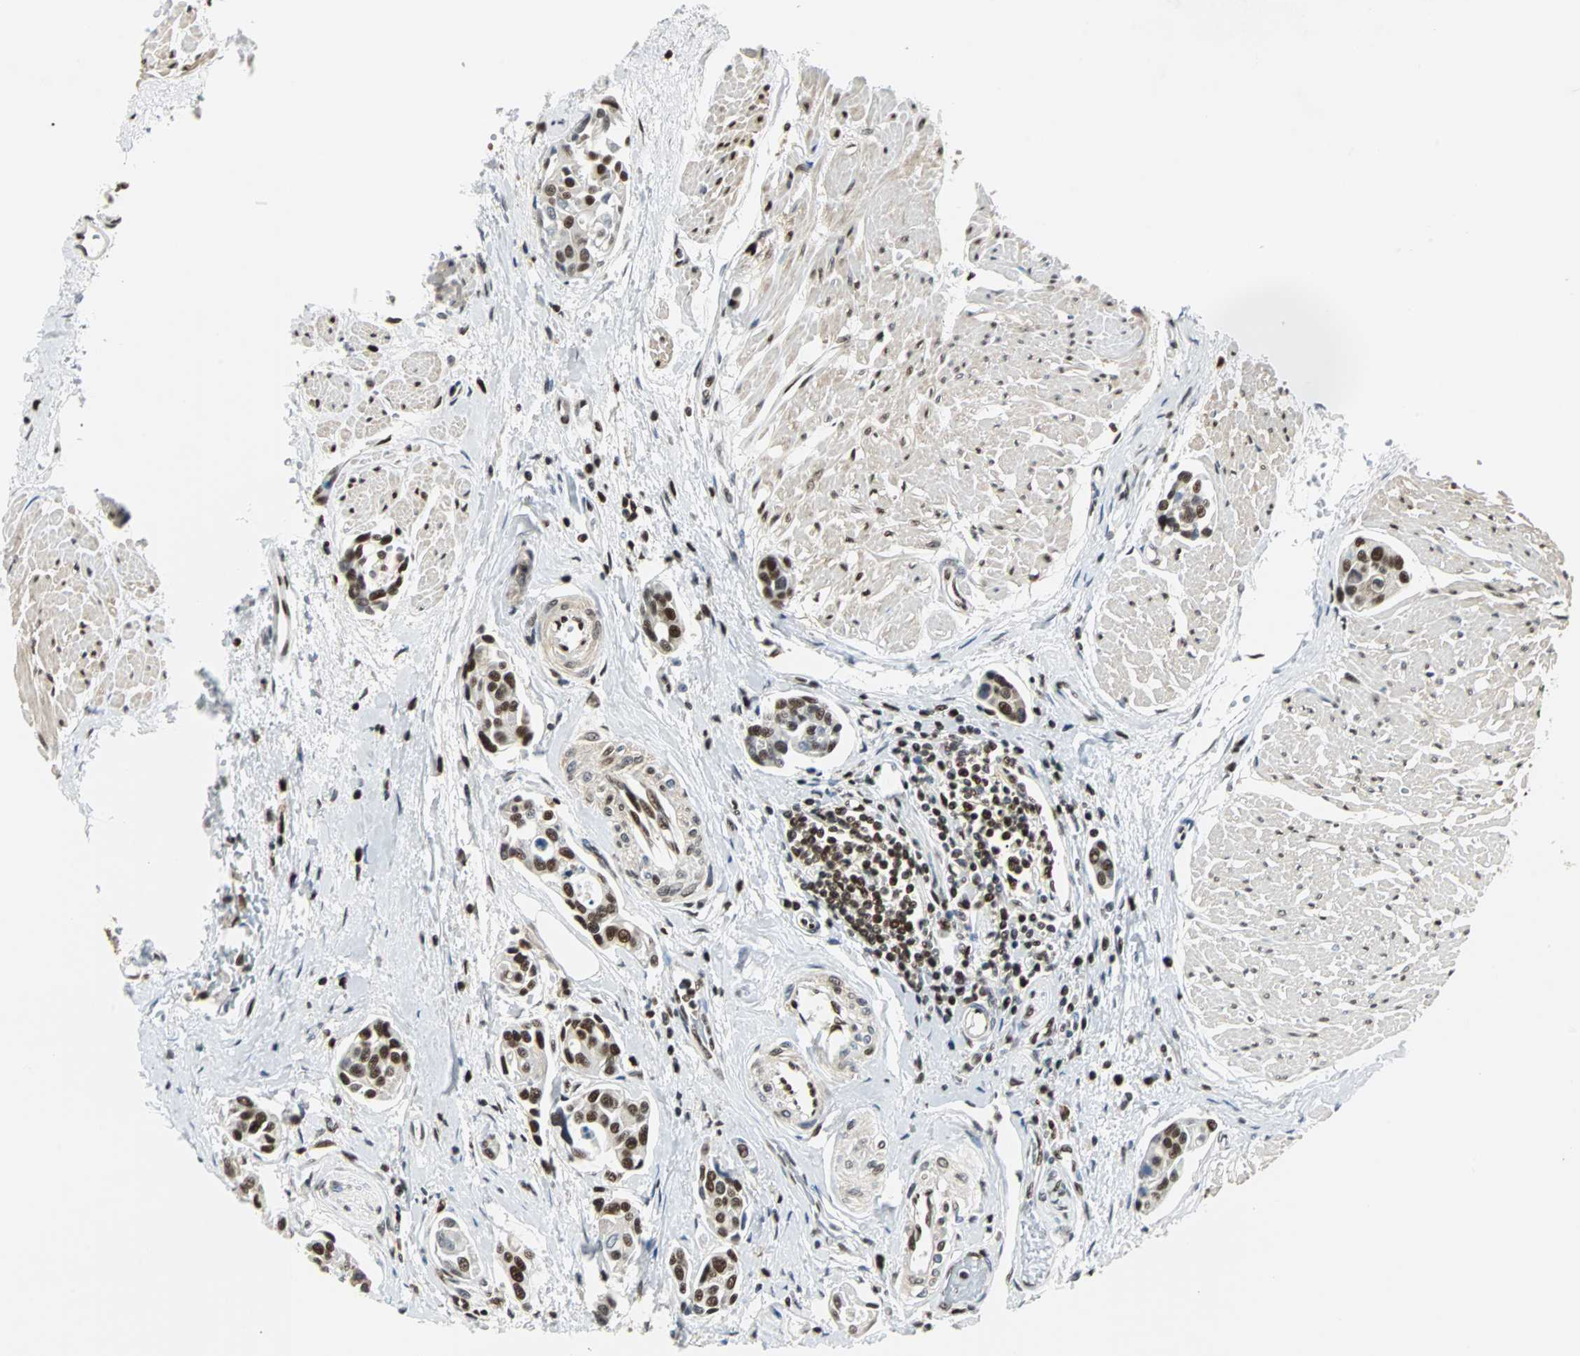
{"staining": {"intensity": "strong", "quantity": ">75%", "location": "nuclear"}, "tissue": "urothelial cancer", "cell_type": "Tumor cells", "image_type": "cancer", "snomed": [{"axis": "morphology", "description": "Urothelial carcinoma, High grade"}, {"axis": "topography", "description": "Urinary bladder"}], "caption": "Urothelial cancer stained for a protein exhibits strong nuclear positivity in tumor cells.", "gene": "XRCC4", "patient": {"sex": "male", "age": 78}}